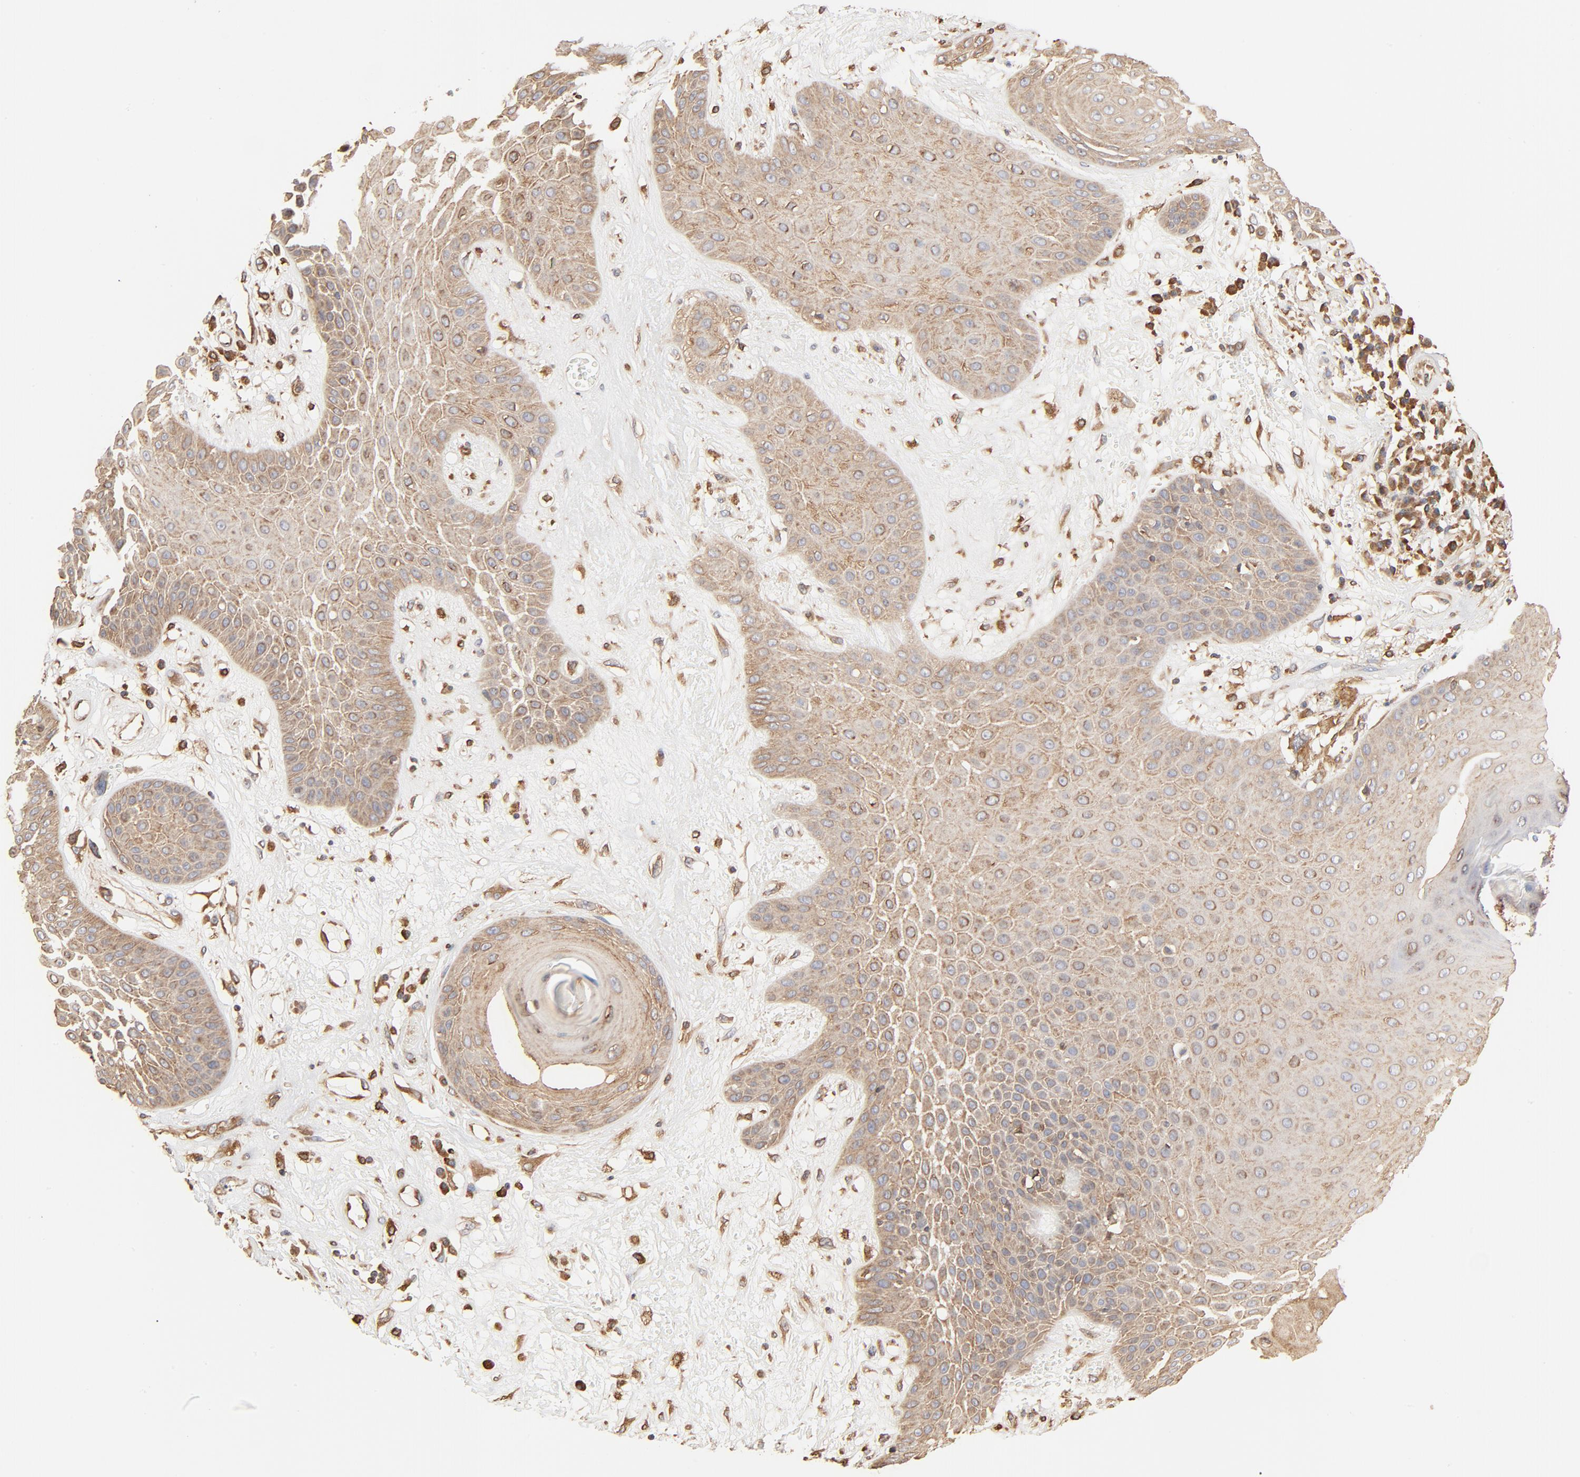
{"staining": {"intensity": "moderate", "quantity": ">75%", "location": "cytoplasmic/membranous"}, "tissue": "skin cancer", "cell_type": "Tumor cells", "image_type": "cancer", "snomed": [{"axis": "morphology", "description": "Squamous cell carcinoma, NOS"}, {"axis": "topography", "description": "Skin"}], "caption": "Tumor cells exhibit medium levels of moderate cytoplasmic/membranous staining in approximately >75% of cells in human skin squamous cell carcinoma. (DAB IHC with brightfield microscopy, high magnification).", "gene": "BCAP31", "patient": {"sex": "male", "age": 65}}